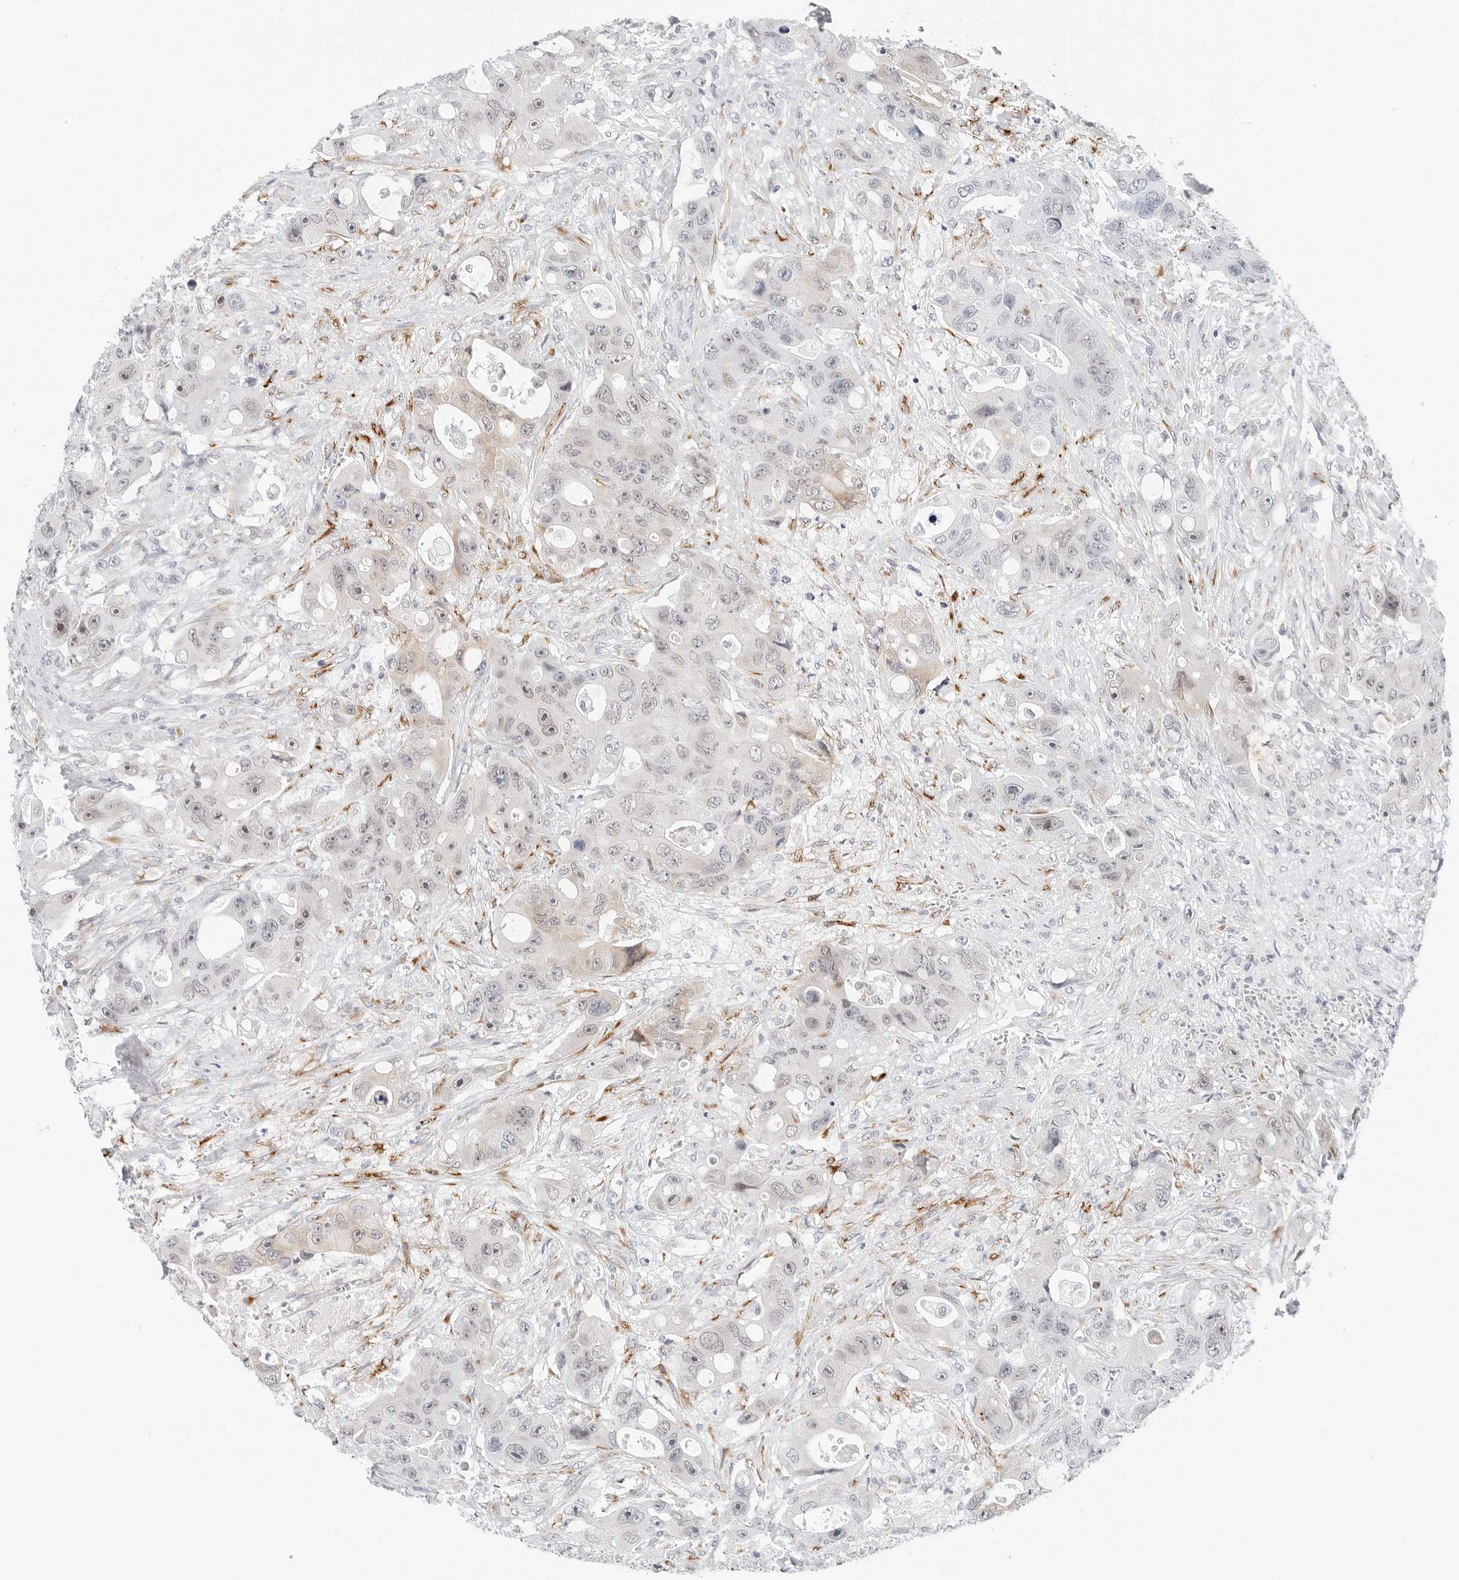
{"staining": {"intensity": "weak", "quantity": "<25%", "location": "cytoplasmic/membranous"}, "tissue": "colorectal cancer", "cell_type": "Tumor cells", "image_type": "cancer", "snomed": [{"axis": "morphology", "description": "Adenocarcinoma, NOS"}, {"axis": "topography", "description": "Colon"}], "caption": "IHC micrograph of neoplastic tissue: colorectal cancer (adenocarcinoma) stained with DAB displays no significant protein expression in tumor cells.", "gene": "TSEN2", "patient": {"sex": "female", "age": 46}}